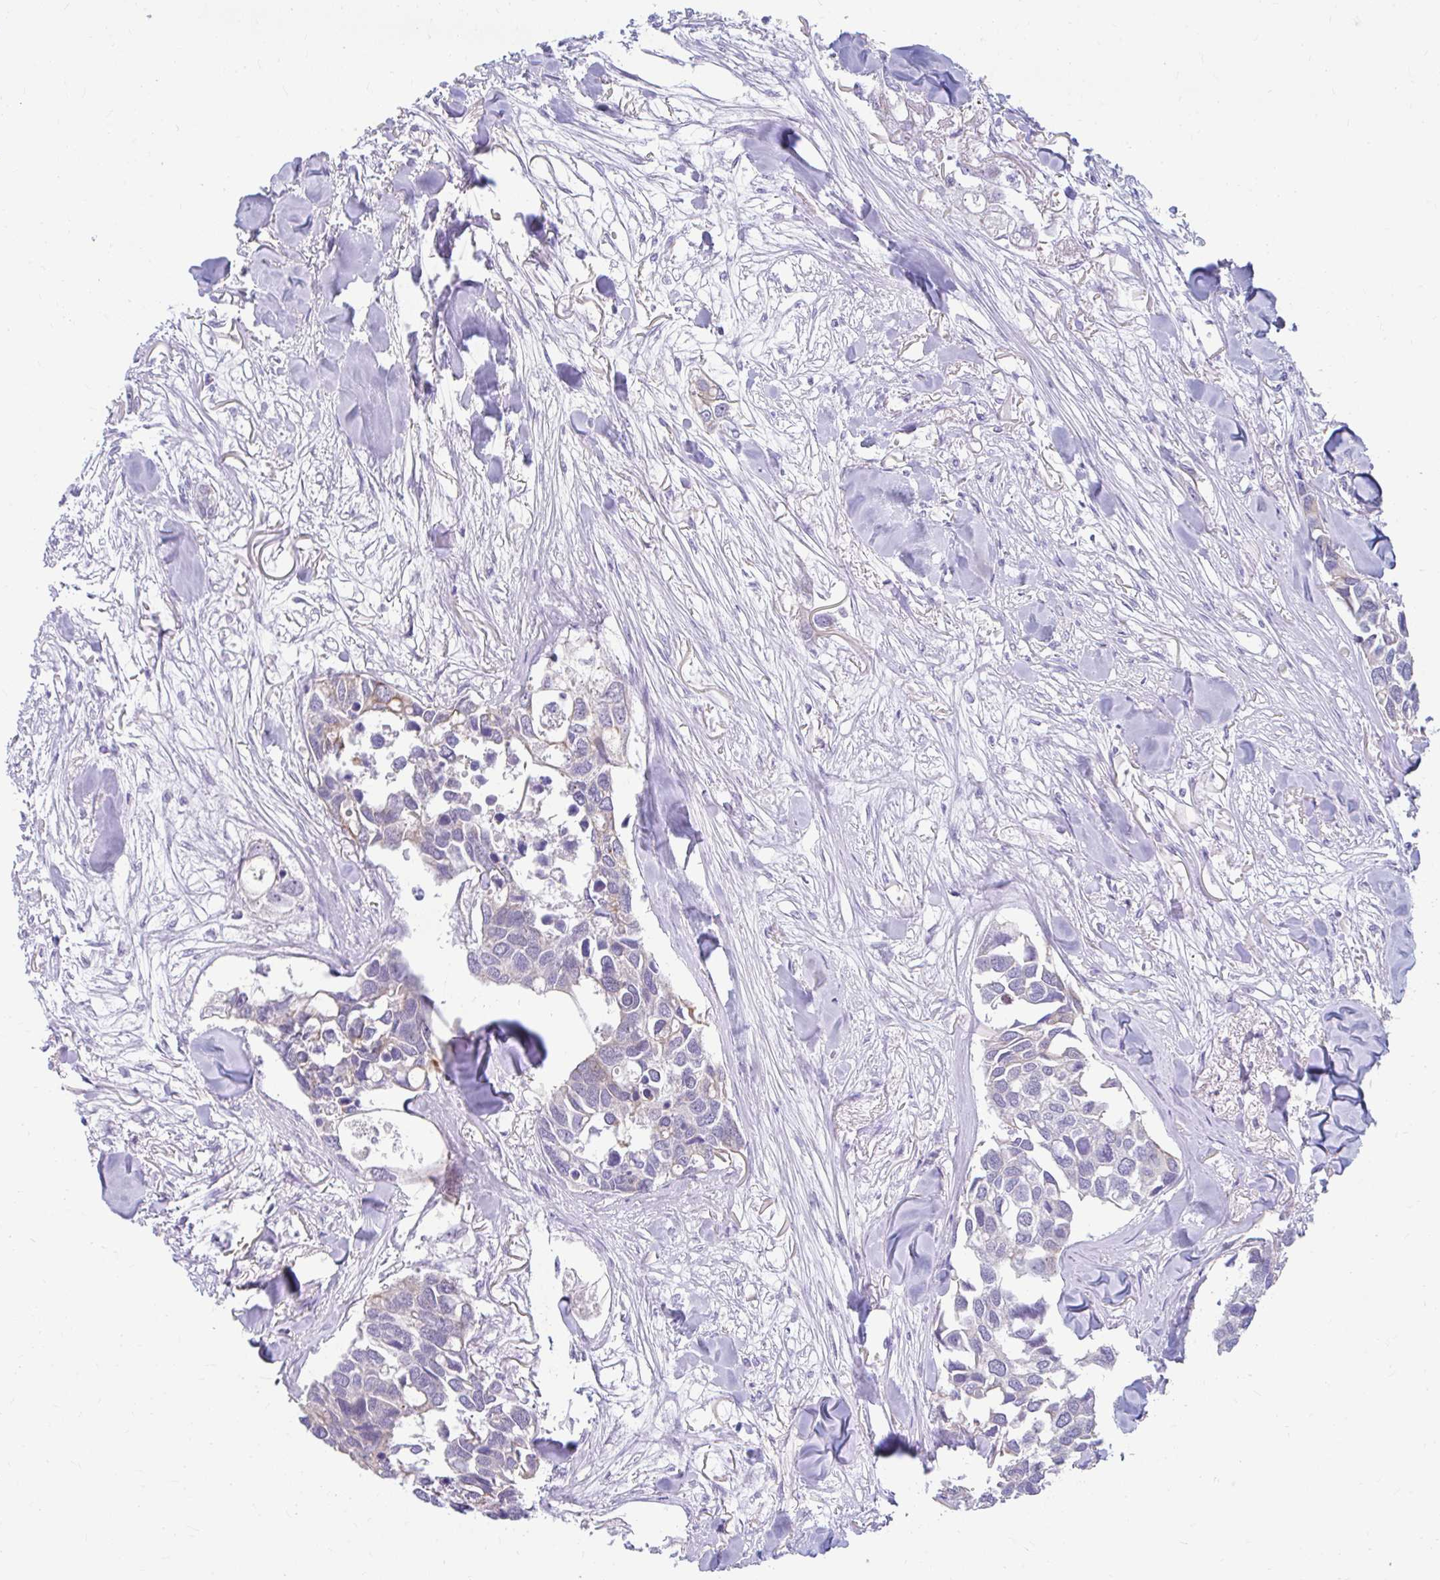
{"staining": {"intensity": "weak", "quantity": "<25%", "location": "cytoplasmic/membranous"}, "tissue": "breast cancer", "cell_type": "Tumor cells", "image_type": "cancer", "snomed": [{"axis": "morphology", "description": "Duct carcinoma"}, {"axis": "topography", "description": "Breast"}], "caption": "An image of breast cancer (infiltrating ductal carcinoma) stained for a protein displays no brown staining in tumor cells.", "gene": "RGS16", "patient": {"sex": "female", "age": 83}}